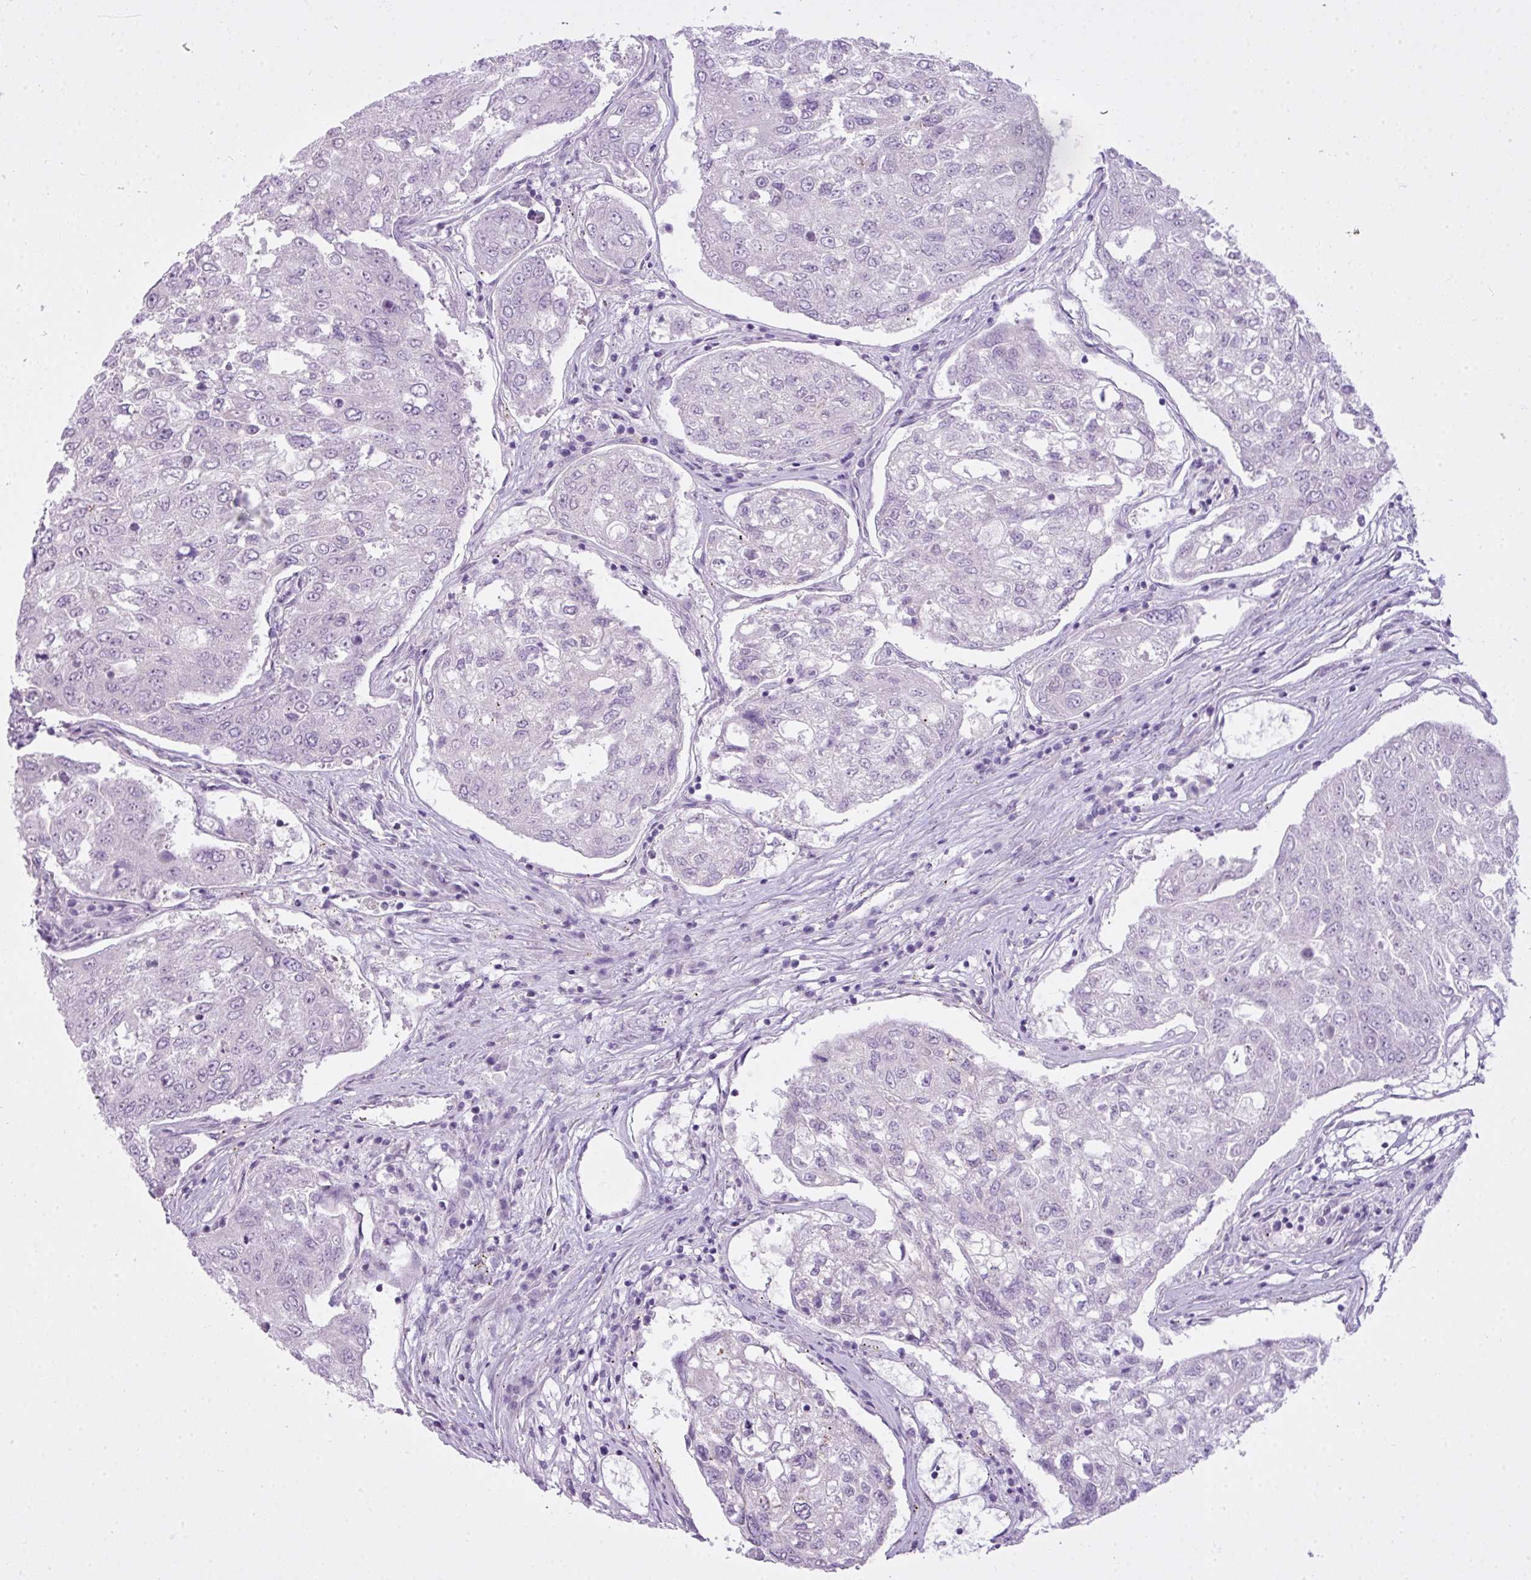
{"staining": {"intensity": "negative", "quantity": "none", "location": "none"}, "tissue": "urothelial cancer", "cell_type": "Tumor cells", "image_type": "cancer", "snomed": [{"axis": "morphology", "description": "Urothelial carcinoma, High grade"}, {"axis": "topography", "description": "Lymph node"}, {"axis": "topography", "description": "Urinary bladder"}], "caption": "An image of human high-grade urothelial carcinoma is negative for staining in tumor cells.", "gene": "FAM43A", "patient": {"sex": "male", "age": 51}}